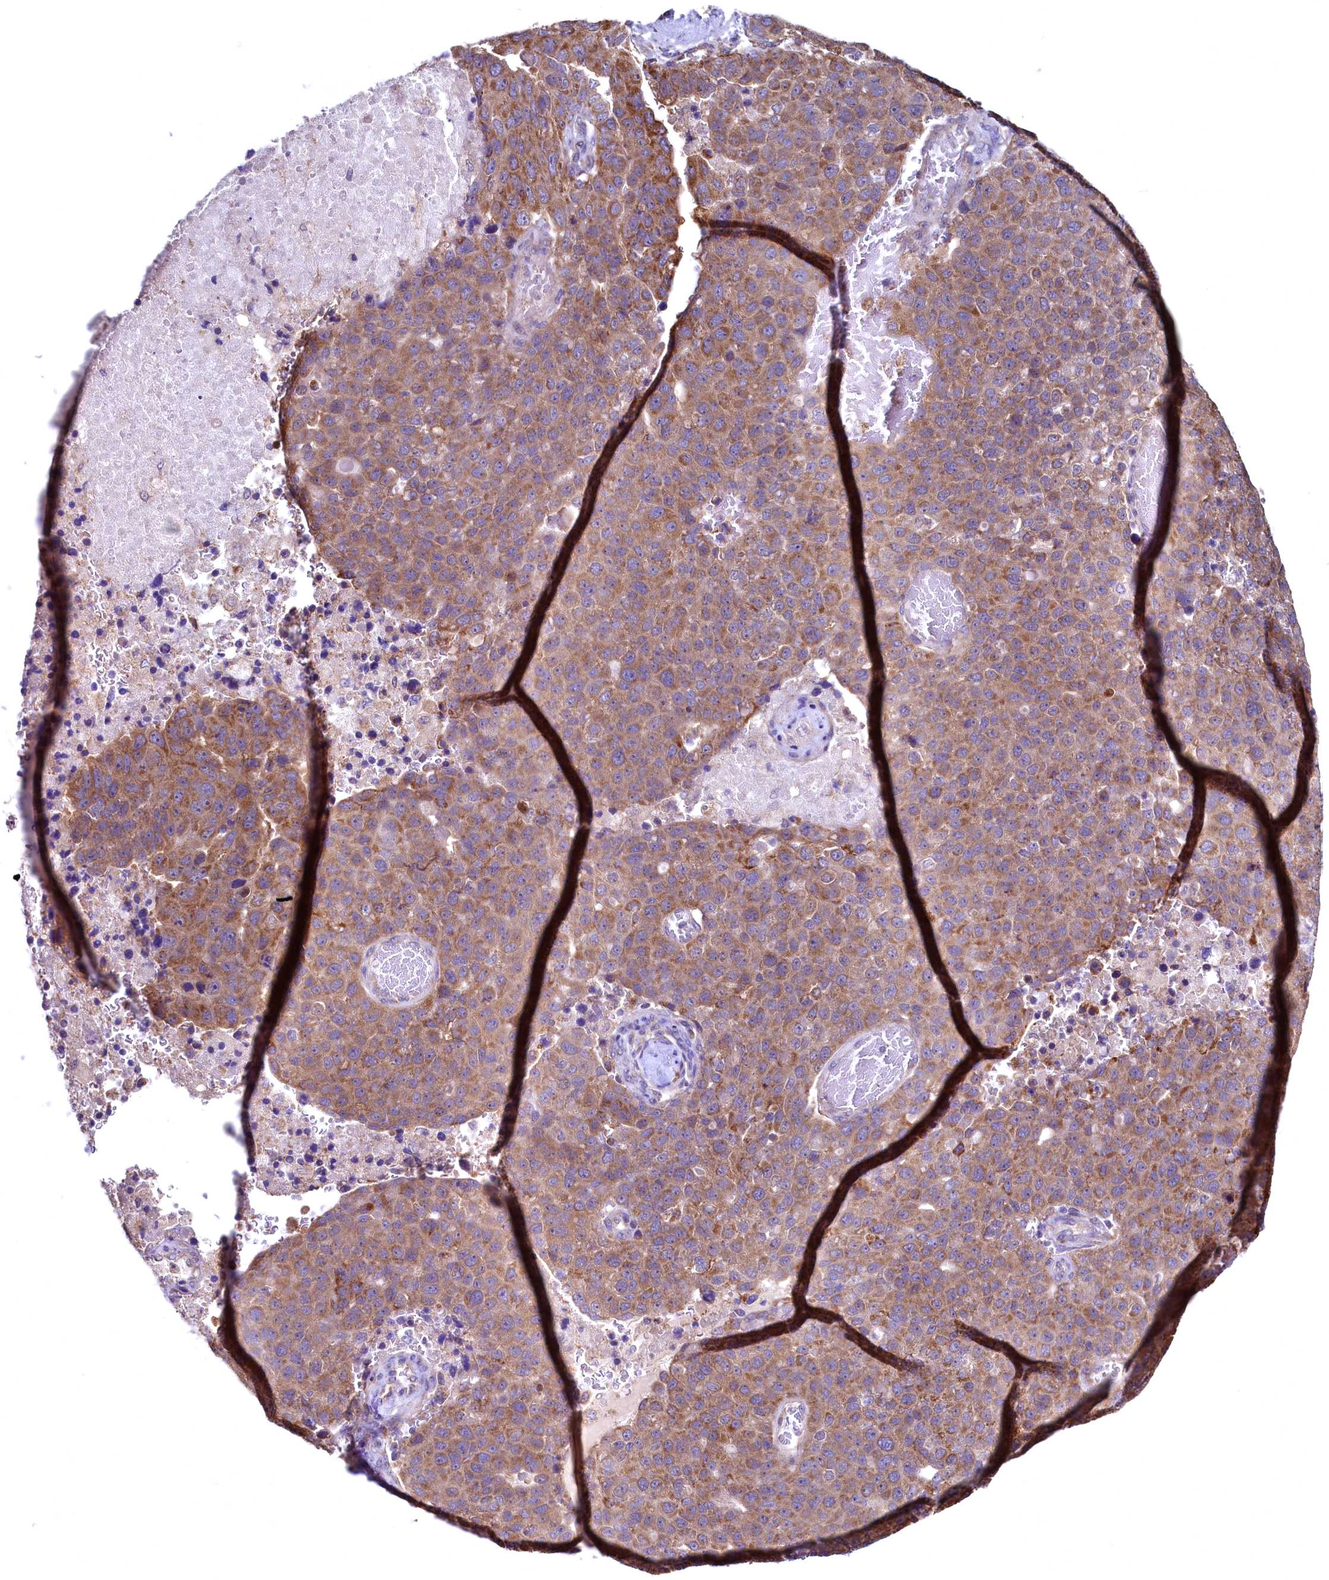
{"staining": {"intensity": "moderate", "quantity": ">75%", "location": "cytoplasmic/membranous"}, "tissue": "pancreatic cancer", "cell_type": "Tumor cells", "image_type": "cancer", "snomed": [{"axis": "morphology", "description": "Adenocarcinoma, NOS"}, {"axis": "topography", "description": "Pancreas"}], "caption": "Protein positivity by immunohistochemistry (IHC) reveals moderate cytoplasmic/membranous expression in about >75% of tumor cells in pancreatic cancer. The staining was performed using DAB (3,3'-diaminobenzidine) to visualize the protein expression in brown, while the nuclei were stained in blue with hematoxylin (Magnification: 20x).", "gene": "MRPL57", "patient": {"sex": "female", "age": 61}}